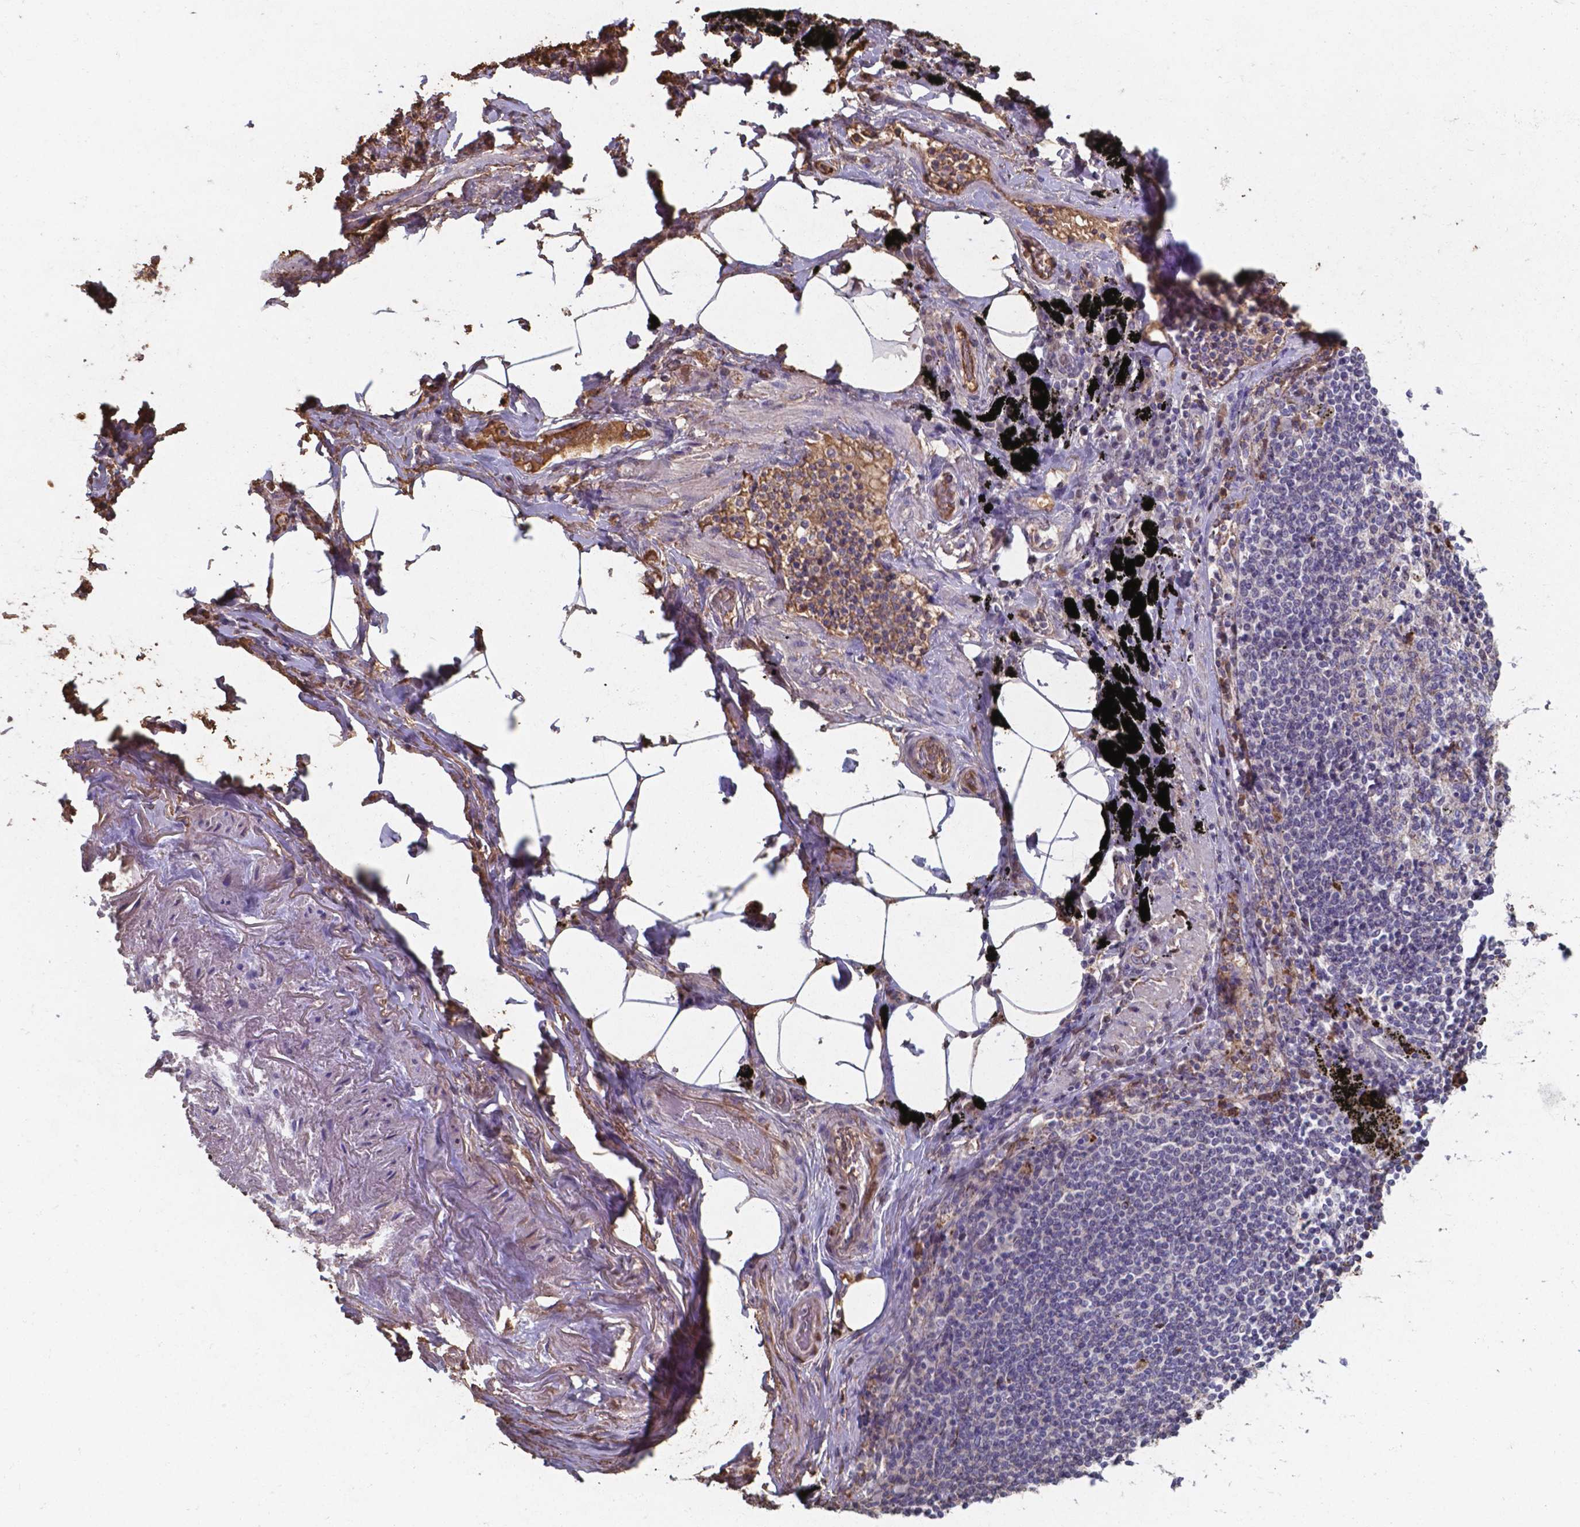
{"staining": {"intensity": "moderate", "quantity": ">75%", "location": "nuclear"}, "tissue": "adipose tissue", "cell_type": "Adipocytes", "image_type": "normal", "snomed": [{"axis": "morphology", "description": "Normal tissue, NOS"}, {"axis": "topography", "description": "Bronchus"}, {"axis": "topography", "description": "Lung"}], "caption": "Protein expression analysis of normal human adipose tissue reveals moderate nuclear expression in approximately >75% of adipocytes.", "gene": "SERPINA1", "patient": {"sex": "female", "age": 57}}